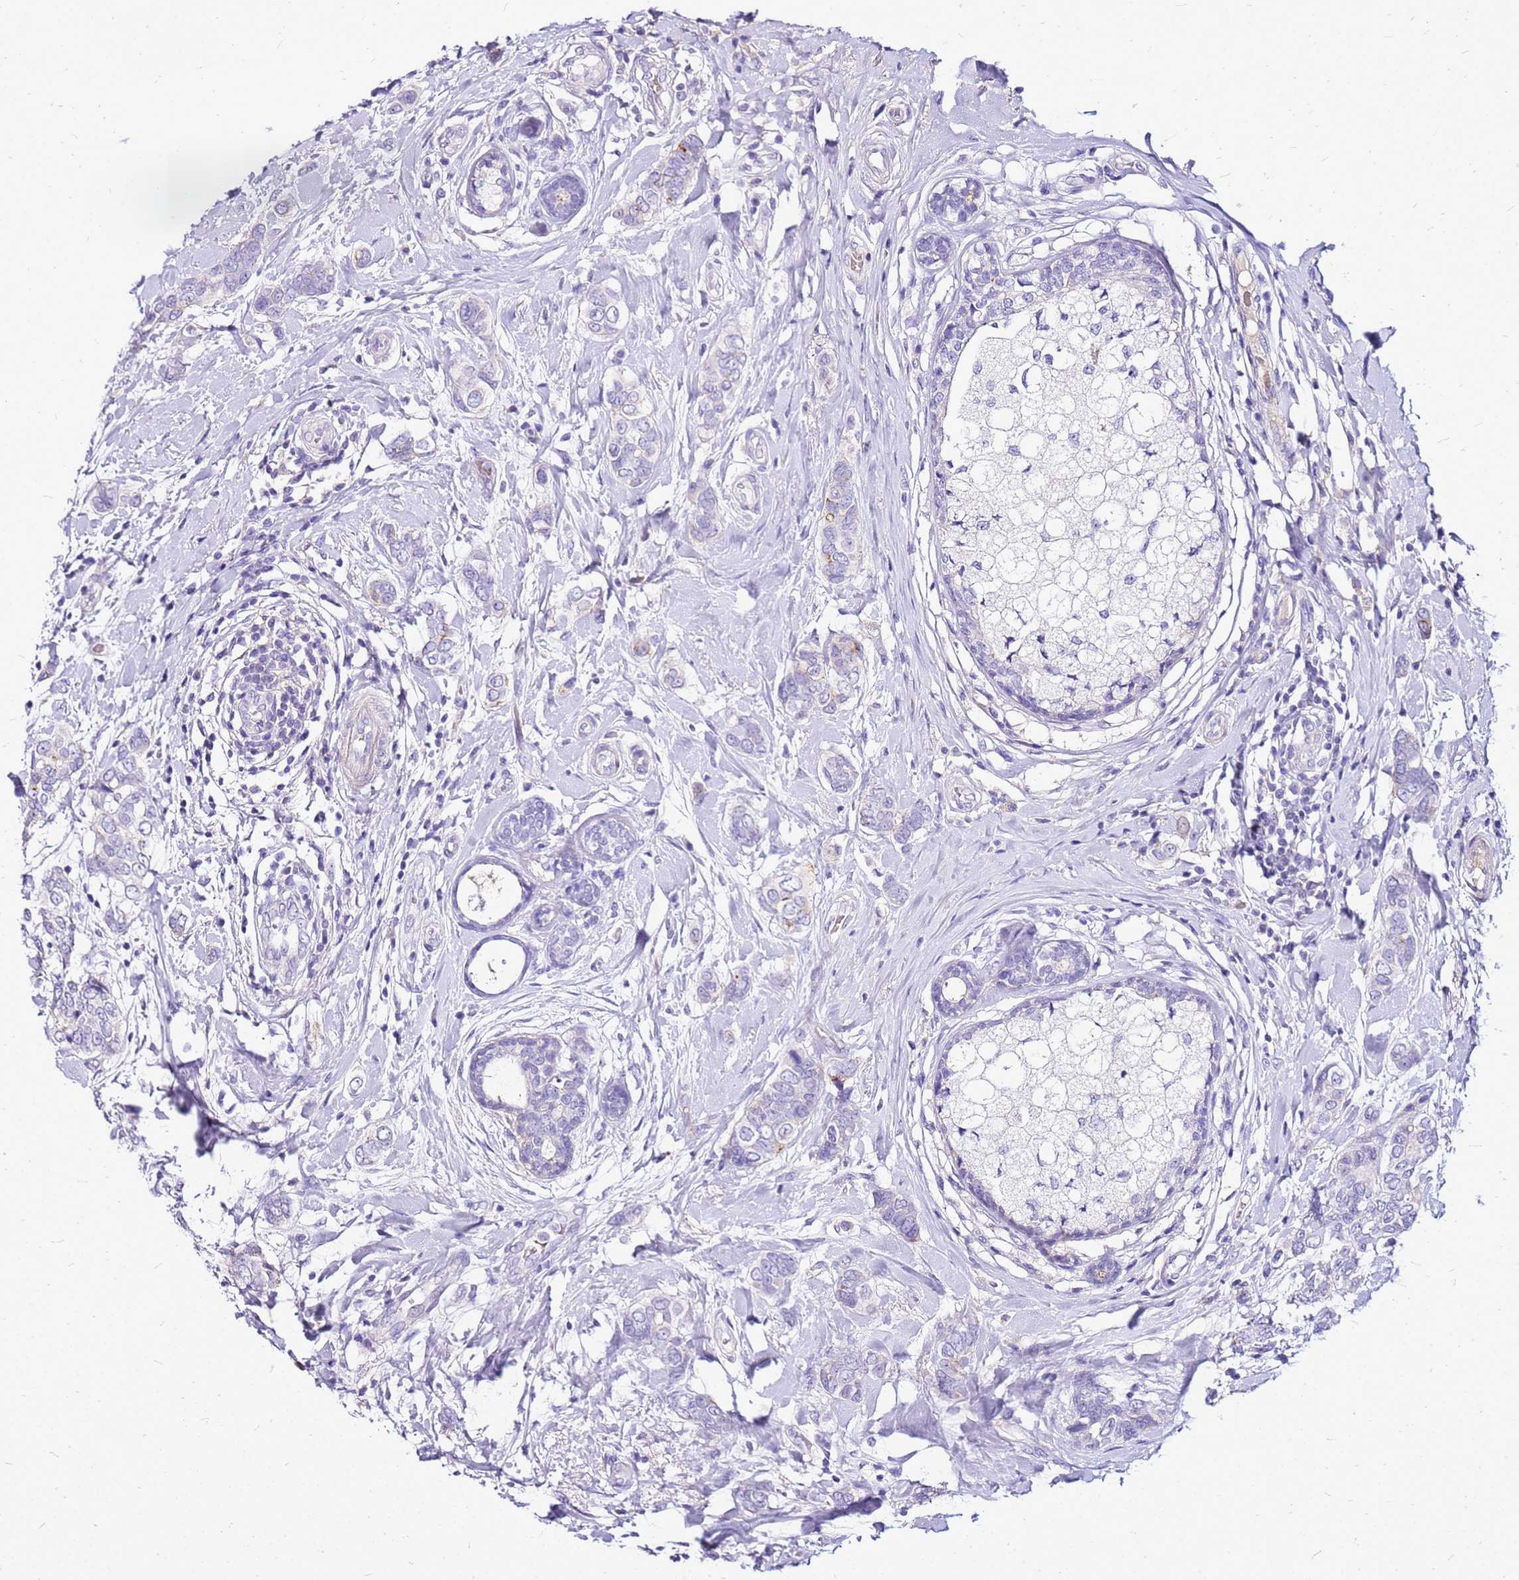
{"staining": {"intensity": "negative", "quantity": "none", "location": "none"}, "tissue": "breast cancer", "cell_type": "Tumor cells", "image_type": "cancer", "snomed": [{"axis": "morphology", "description": "Lobular carcinoma"}, {"axis": "topography", "description": "Breast"}], "caption": "IHC photomicrograph of lobular carcinoma (breast) stained for a protein (brown), which reveals no expression in tumor cells.", "gene": "DCDC2B", "patient": {"sex": "female", "age": 51}}